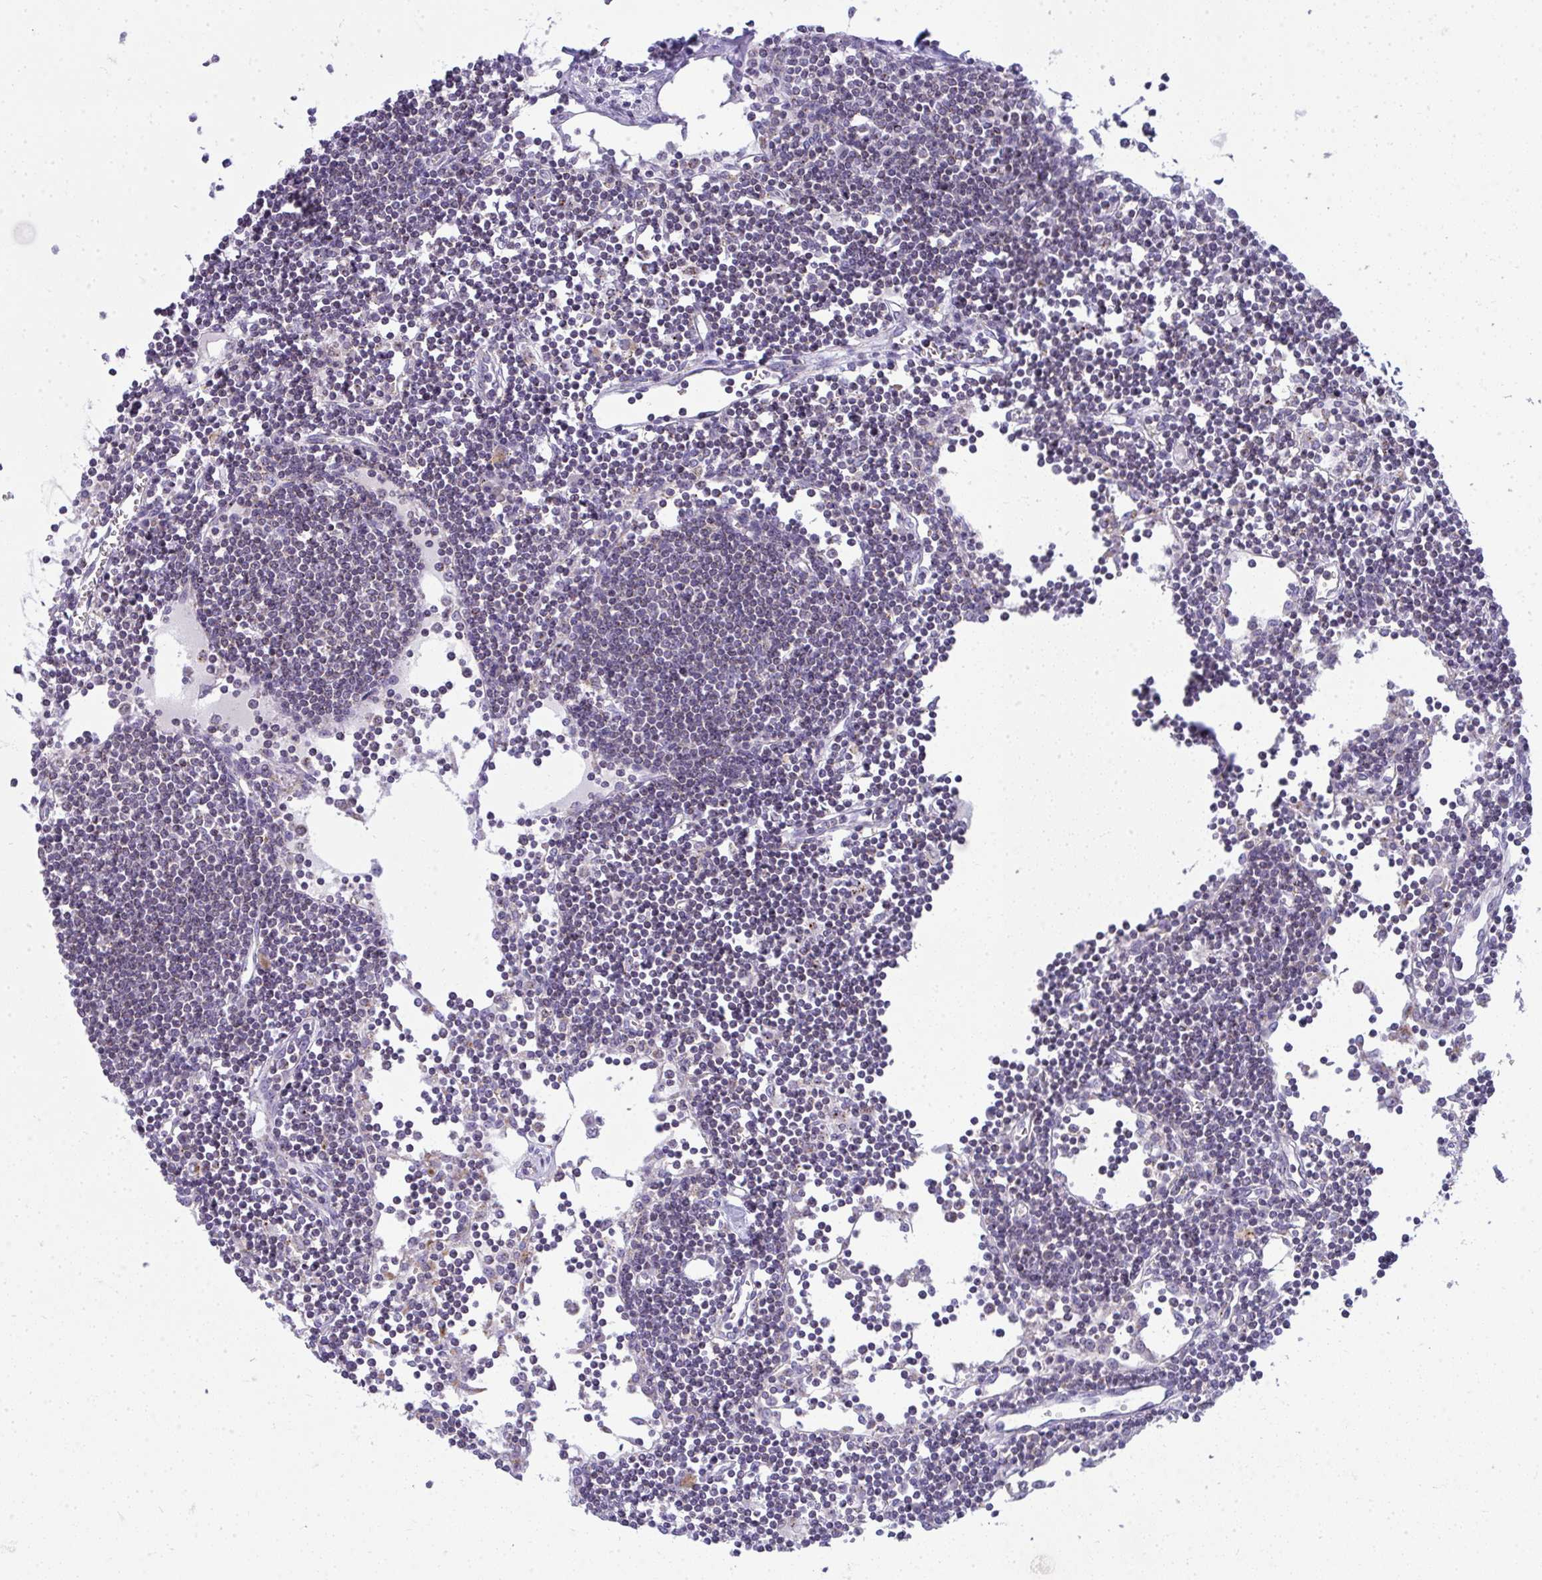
{"staining": {"intensity": "weak", "quantity": "<25%", "location": "cytoplasmic/membranous"}, "tissue": "lymph node", "cell_type": "Germinal center cells", "image_type": "normal", "snomed": [{"axis": "morphology", "description": "Normal tissue, NOS"}, {"axis": "topography", "description": "Lymph node"}], "caption": "Protein analysis of benign lymph node reveals no significant expression in germinal center cells. (Stains: DAB immunohistochemistry (IHC) with hematoxylin counter stain, Microscopy: brightfield microscopy at high magnification).", "gene": "VPS4B", "patient": {"sex": "female", "age": 65}}